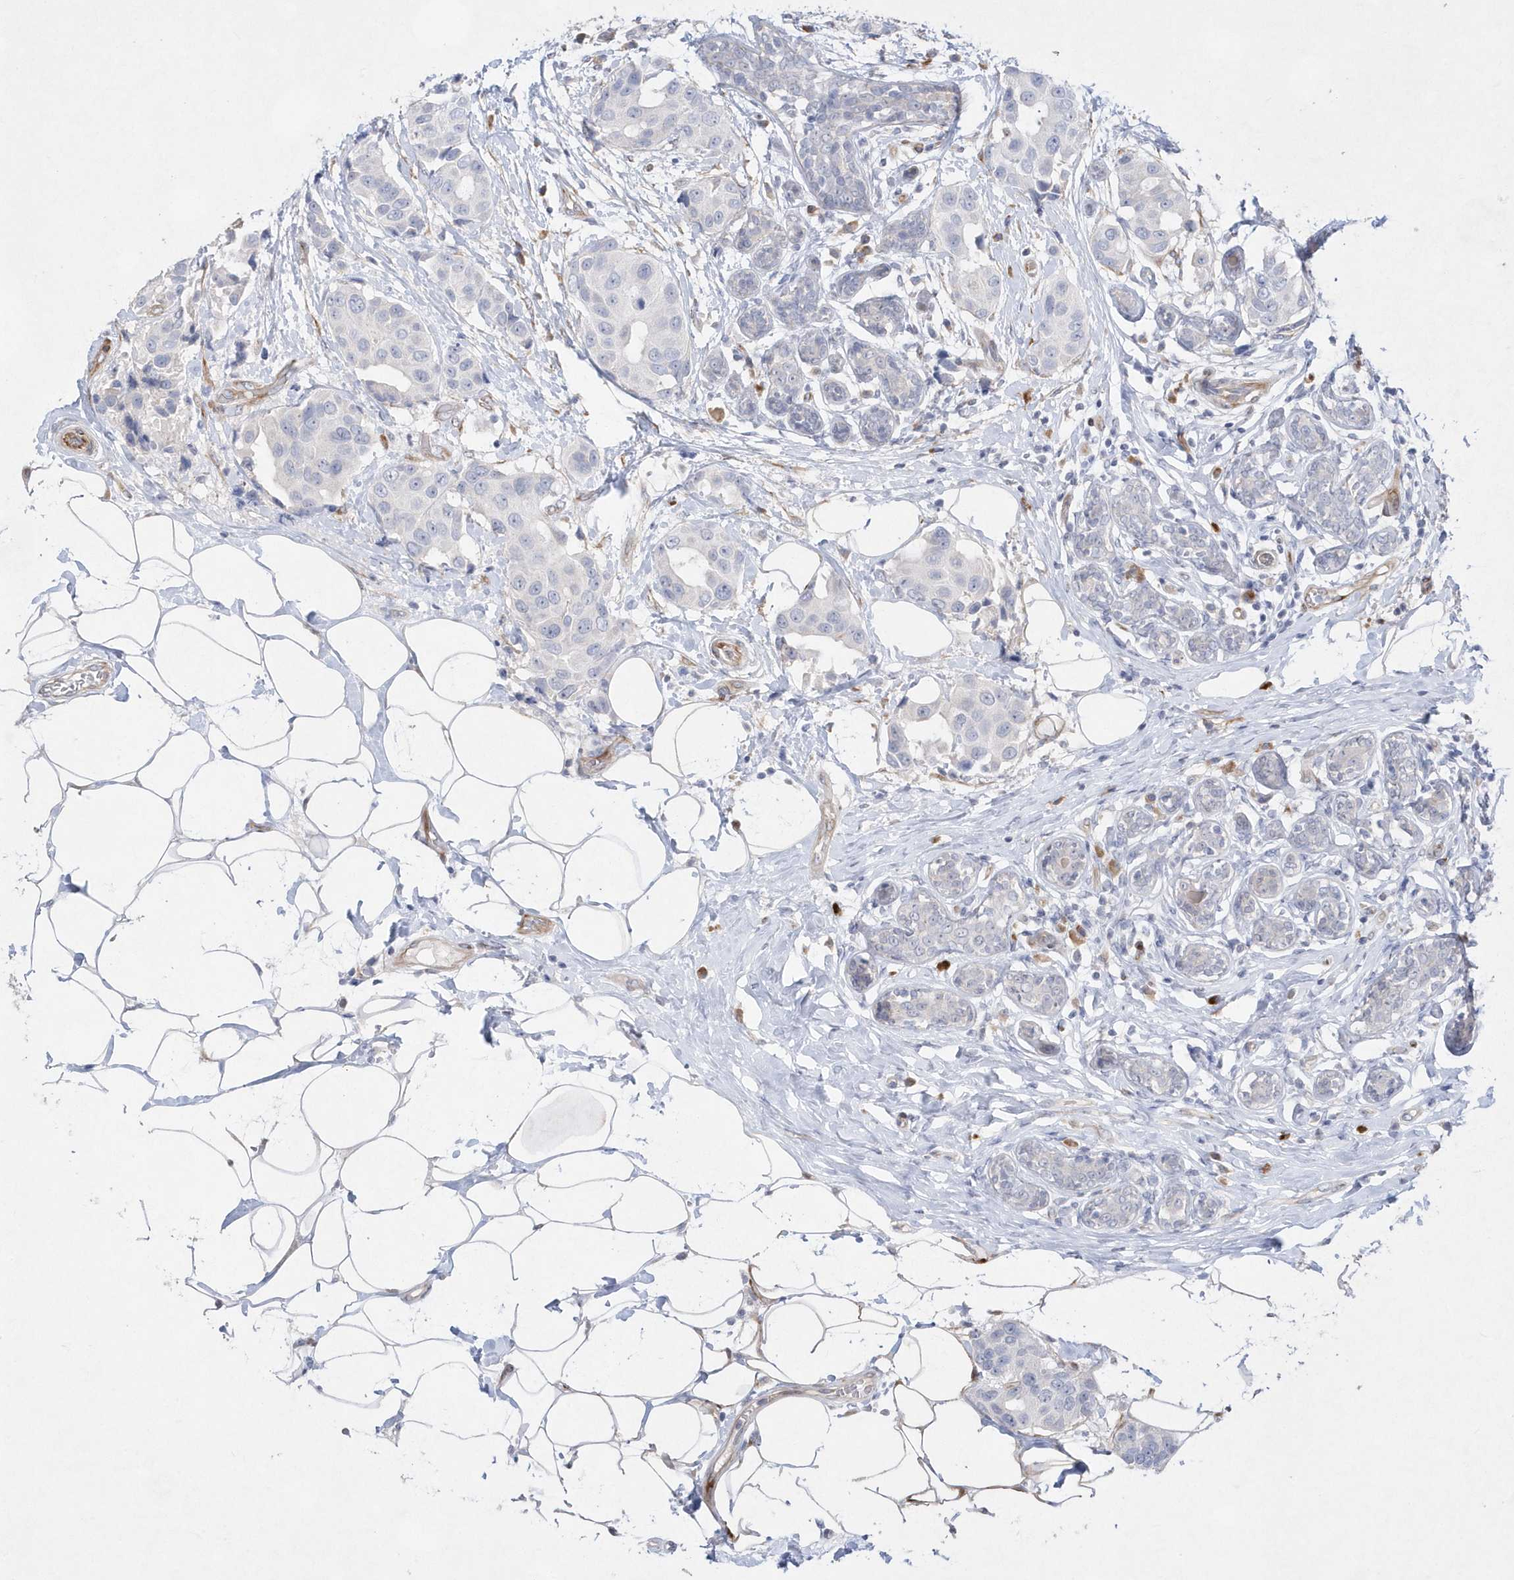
{"staining": {"intensity": "negative", "quantity": "none", "location": "none"}, "tissue": "breast cancer", "cell_type": "Tumor cells", "image_type": "cancer", "snomed": [{"axis": "morphology", "description": "Normal tissue, NOS"}, {"axis": "morphology", "description": "Duct carcinoma"}, {"axis": "topography", "description": "Breast"}], "caption": "High power microscopy micrograph of an immunohistochemistry (IHC) micrograph of invasive ductal carcinoma (breast), revealing no significant staining in tumor cells. (Stains: DAB immunohistochemistry with hematoxylin counter stain, Microscopy: brightfield microscopy at high magnification).", "gene": "TMEM132B", "patient": {"sex": "female", "age": 39}}